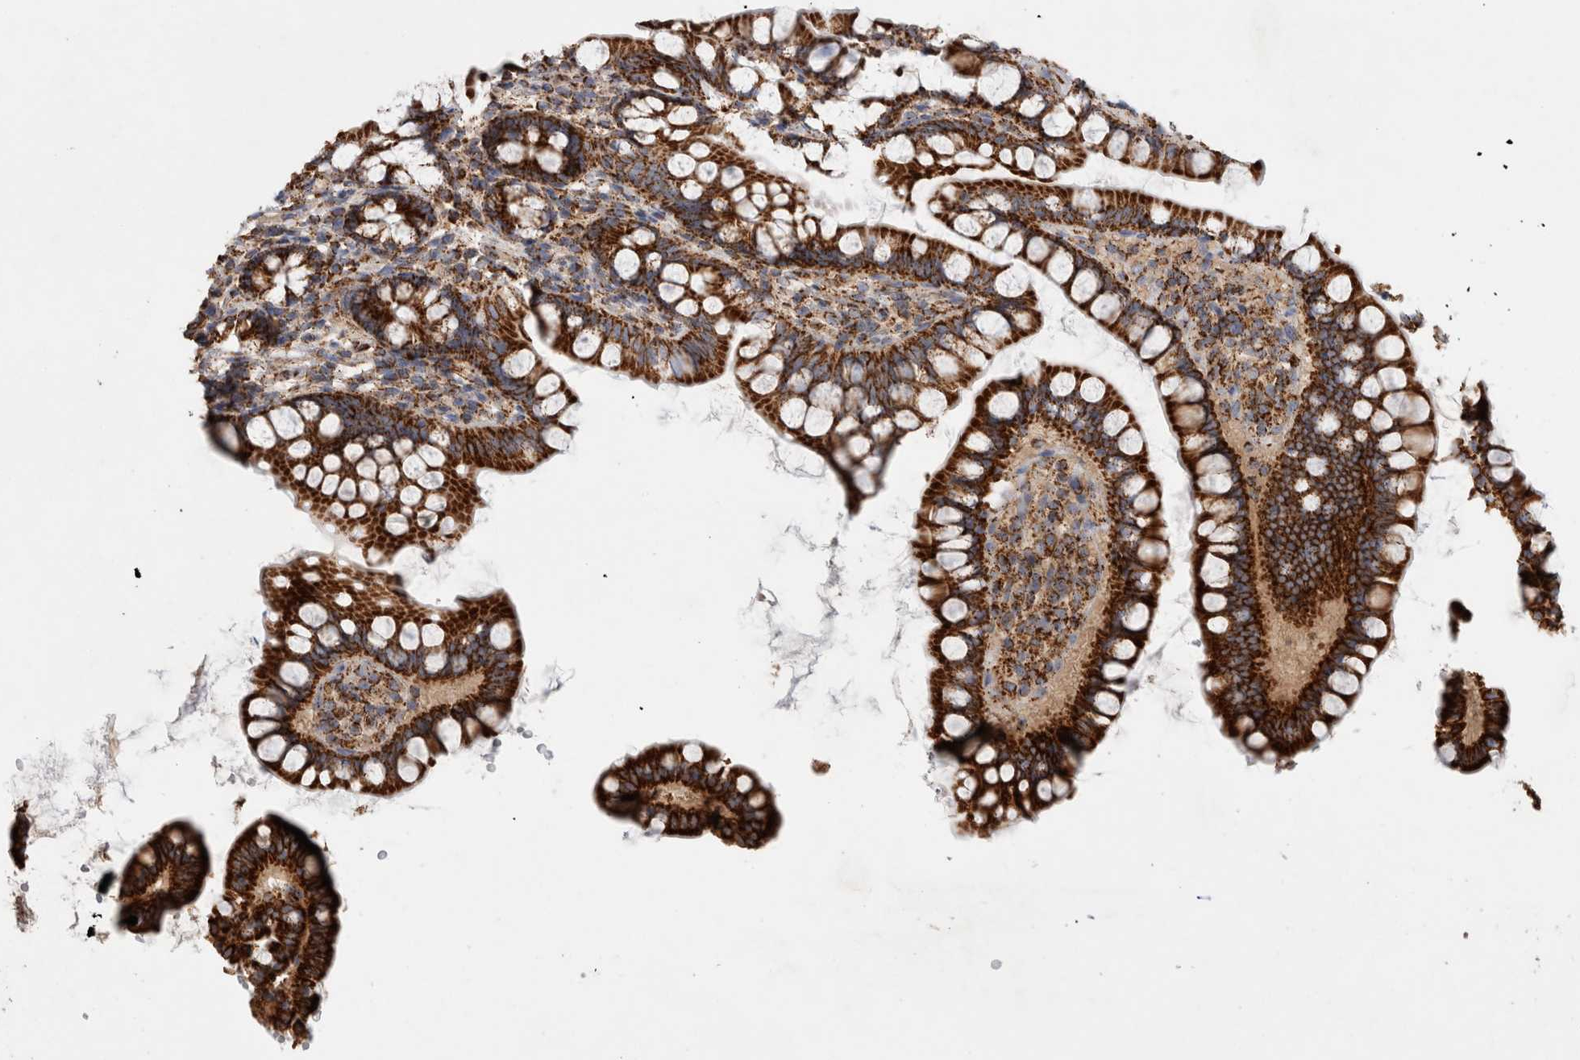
{"staining": {"intensity": "strong", "quantity": ">75%", "location": "cytoplasmic/membranous"}, "tissue": "small intestine", "cell_type": "Glandular cells", "image_type": "normal", "snomed": [{"axis": "morphology", "description": "Normal tissue, NOS"}, {"axis": "topography", "description": "Smooth muscle"}, {"axis": "topography", "description": "Small intestine"}], "caption": "Small intestine stained for a protein (brown) exhibits strong cytoplasmic/membranous positive positivity in about >75% of glandular cells.", "gene": "IARS2", "patient": {"sex": "female", "age": 84}}